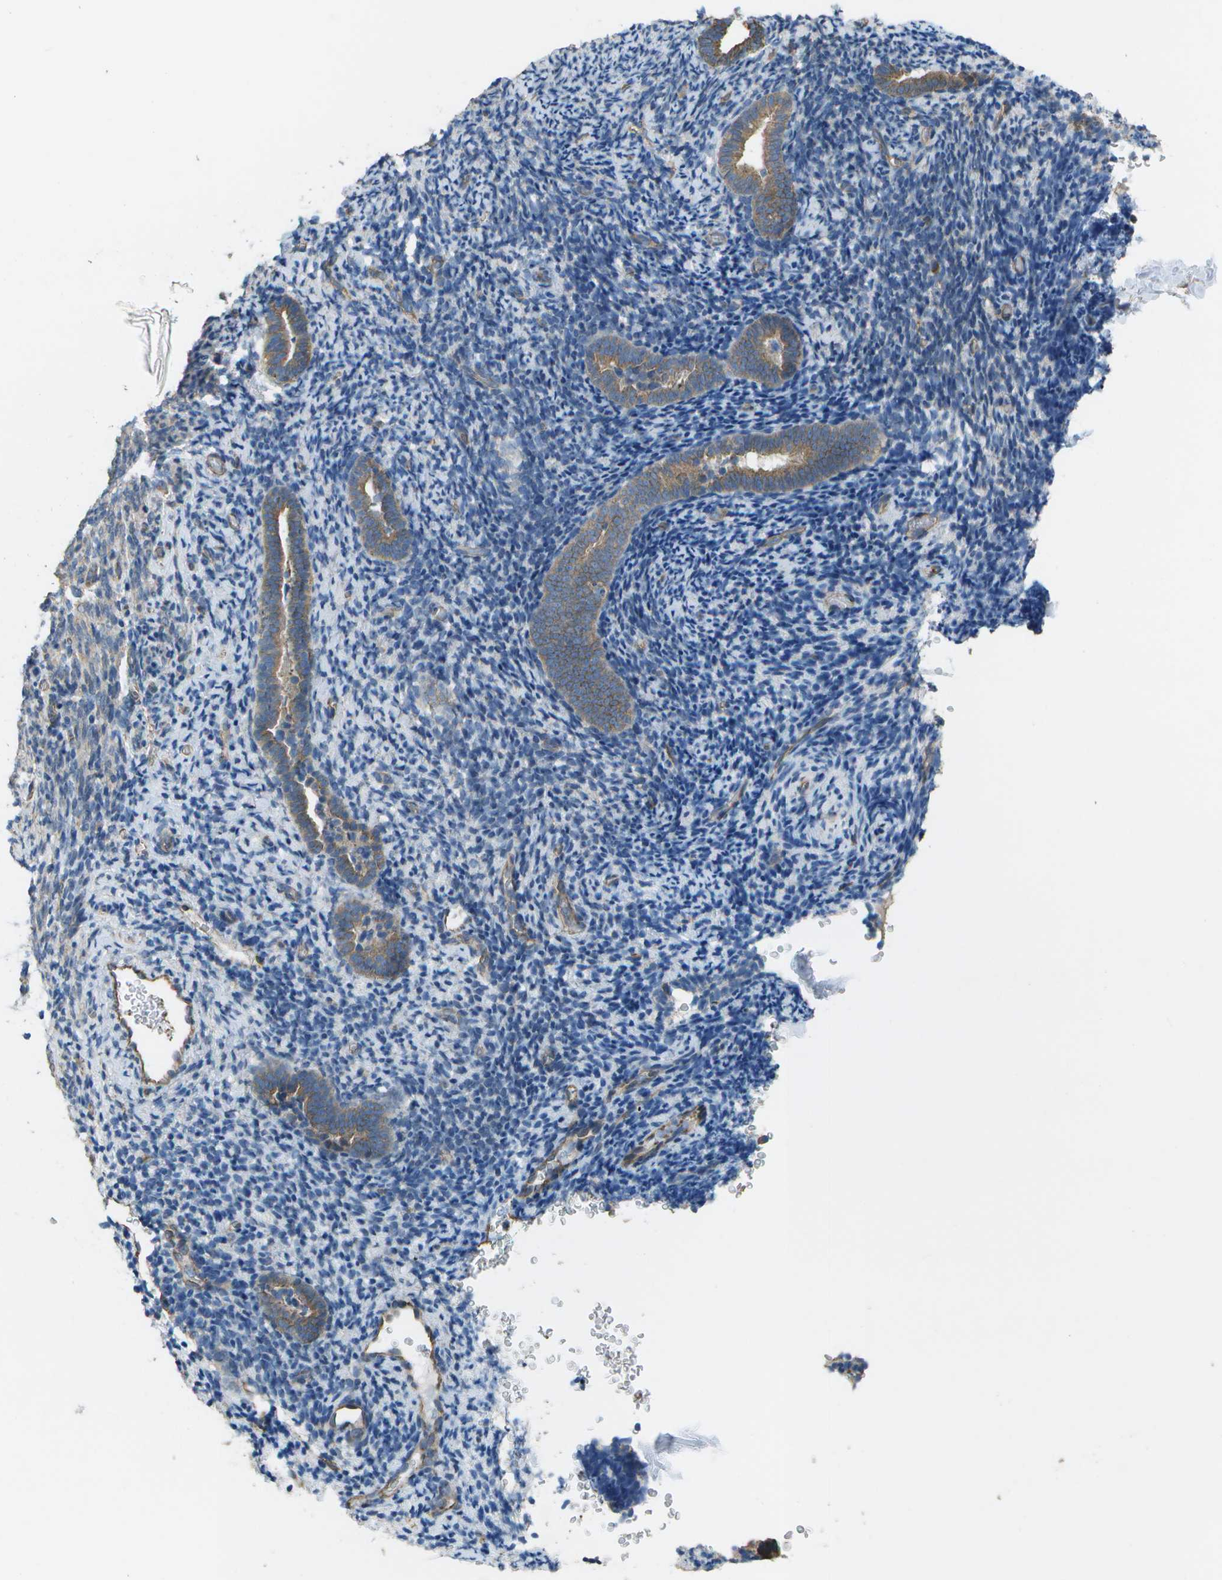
{"staining": {"intensity": "weak", "quantity": "<25%", "location": "cytoplasmic/membranous"}, "tissue": "endometrium", "cell_type": "Cells in endometrial stroma", "image_type": "normal", "snomed": [{"axis": "morphology", "description": "Normal tissue, NOS"}, {"axis": "topography", "description": "Endometrium"}], "caption": "This is an immunohistochemistry photomicrograph of benign endometrium. There is no expression in cells in endometrial stroma.", "gene": "CLNS1A", "patient": {"sex": "female", "age": 51}}